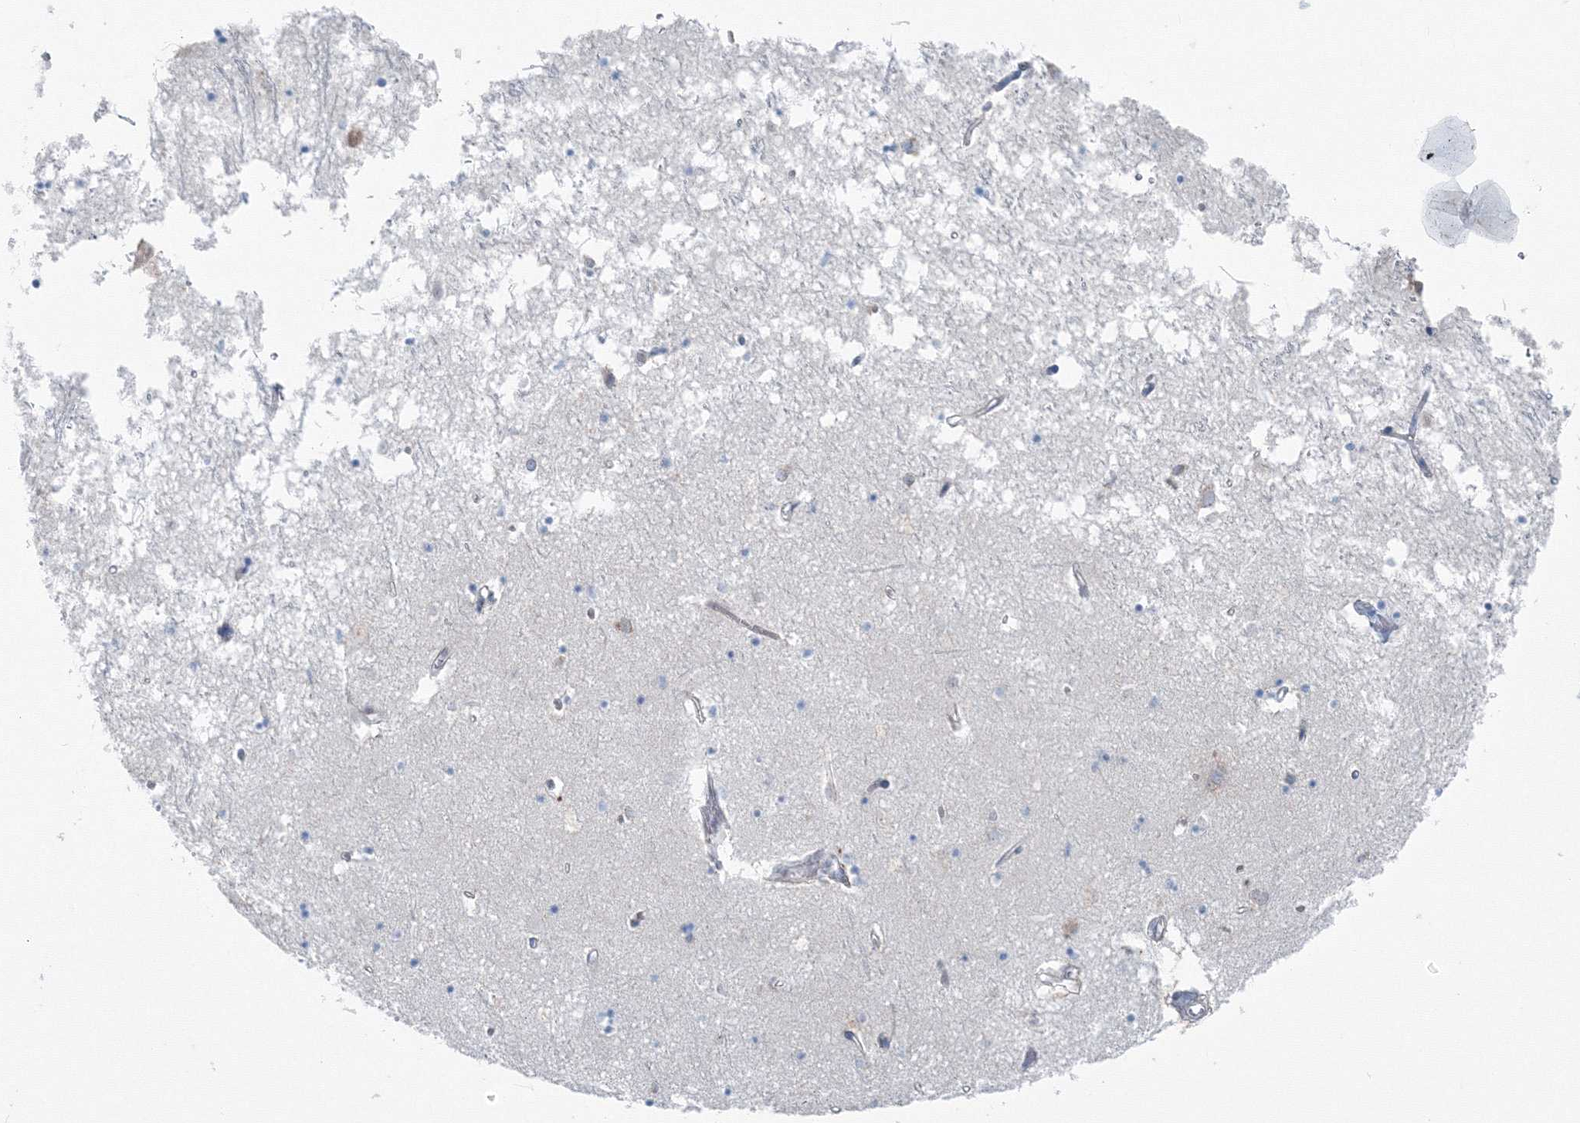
{"staining": {"intensity": "negative", "quantity": "none", "location": "none"}, "tissue": "hippocampus", "cell_type": "Glial cells", "image_type": "normal", "snomed": [{"axis": "morphology", "description": "Normal tissue, NOS"}, {"axis": "topography", "description": "Hippocampus"}], "caption": "There is no significant staining in glial cells of hippocampus. The staining is performed using DAB (3,3'-diaminobenzidine) brown chromogen with nuclei counter-stained in using hematoxylin.", "gene": "ENSG00000285283", "patient": {"sex": "male", "age": 70}}